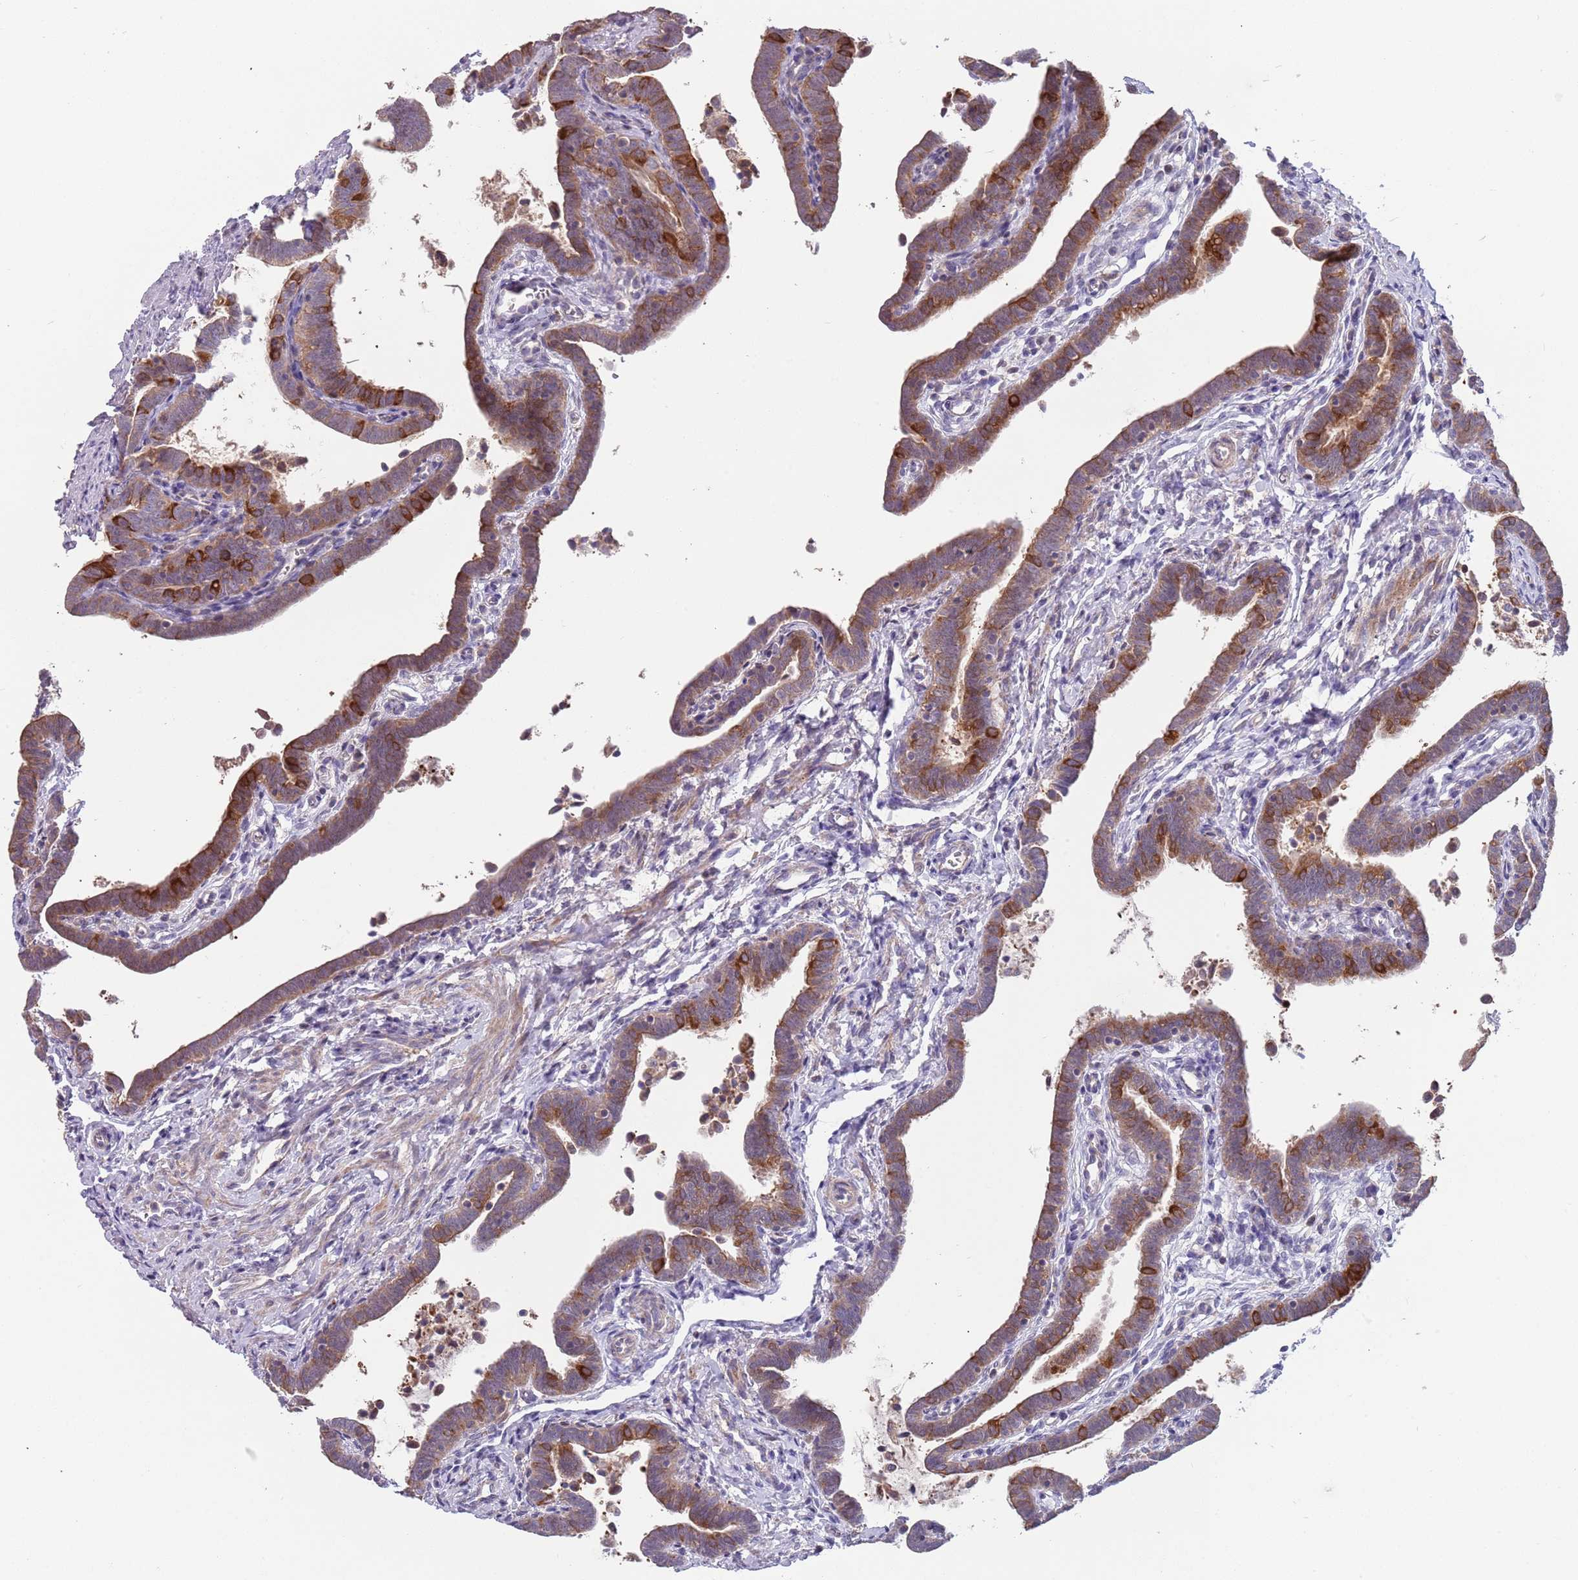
{"staining": {"intensity": "strong", "quantity": "<25%", "location": "cytoplasmic/membranous"}, "tissue": "fallopian tube", "cell_type": "Glandular cells", "image_type": "normal", "snomed": [{"axis": "morphology", "description": "Normal tissue, NOS"}, {"axis": "topography", "description": "Fallopian tube"}], "caption": "Immunohistochemistry histopathology image of unremarkable fallopian tube stained for a protein (brown), which demonstrates medium levels of strong cytoplasmic/membranous positivity in approximately <25% of glandular cells.", "gene": "ABCC10", "patient": {"sex": "female", "age": 36}}